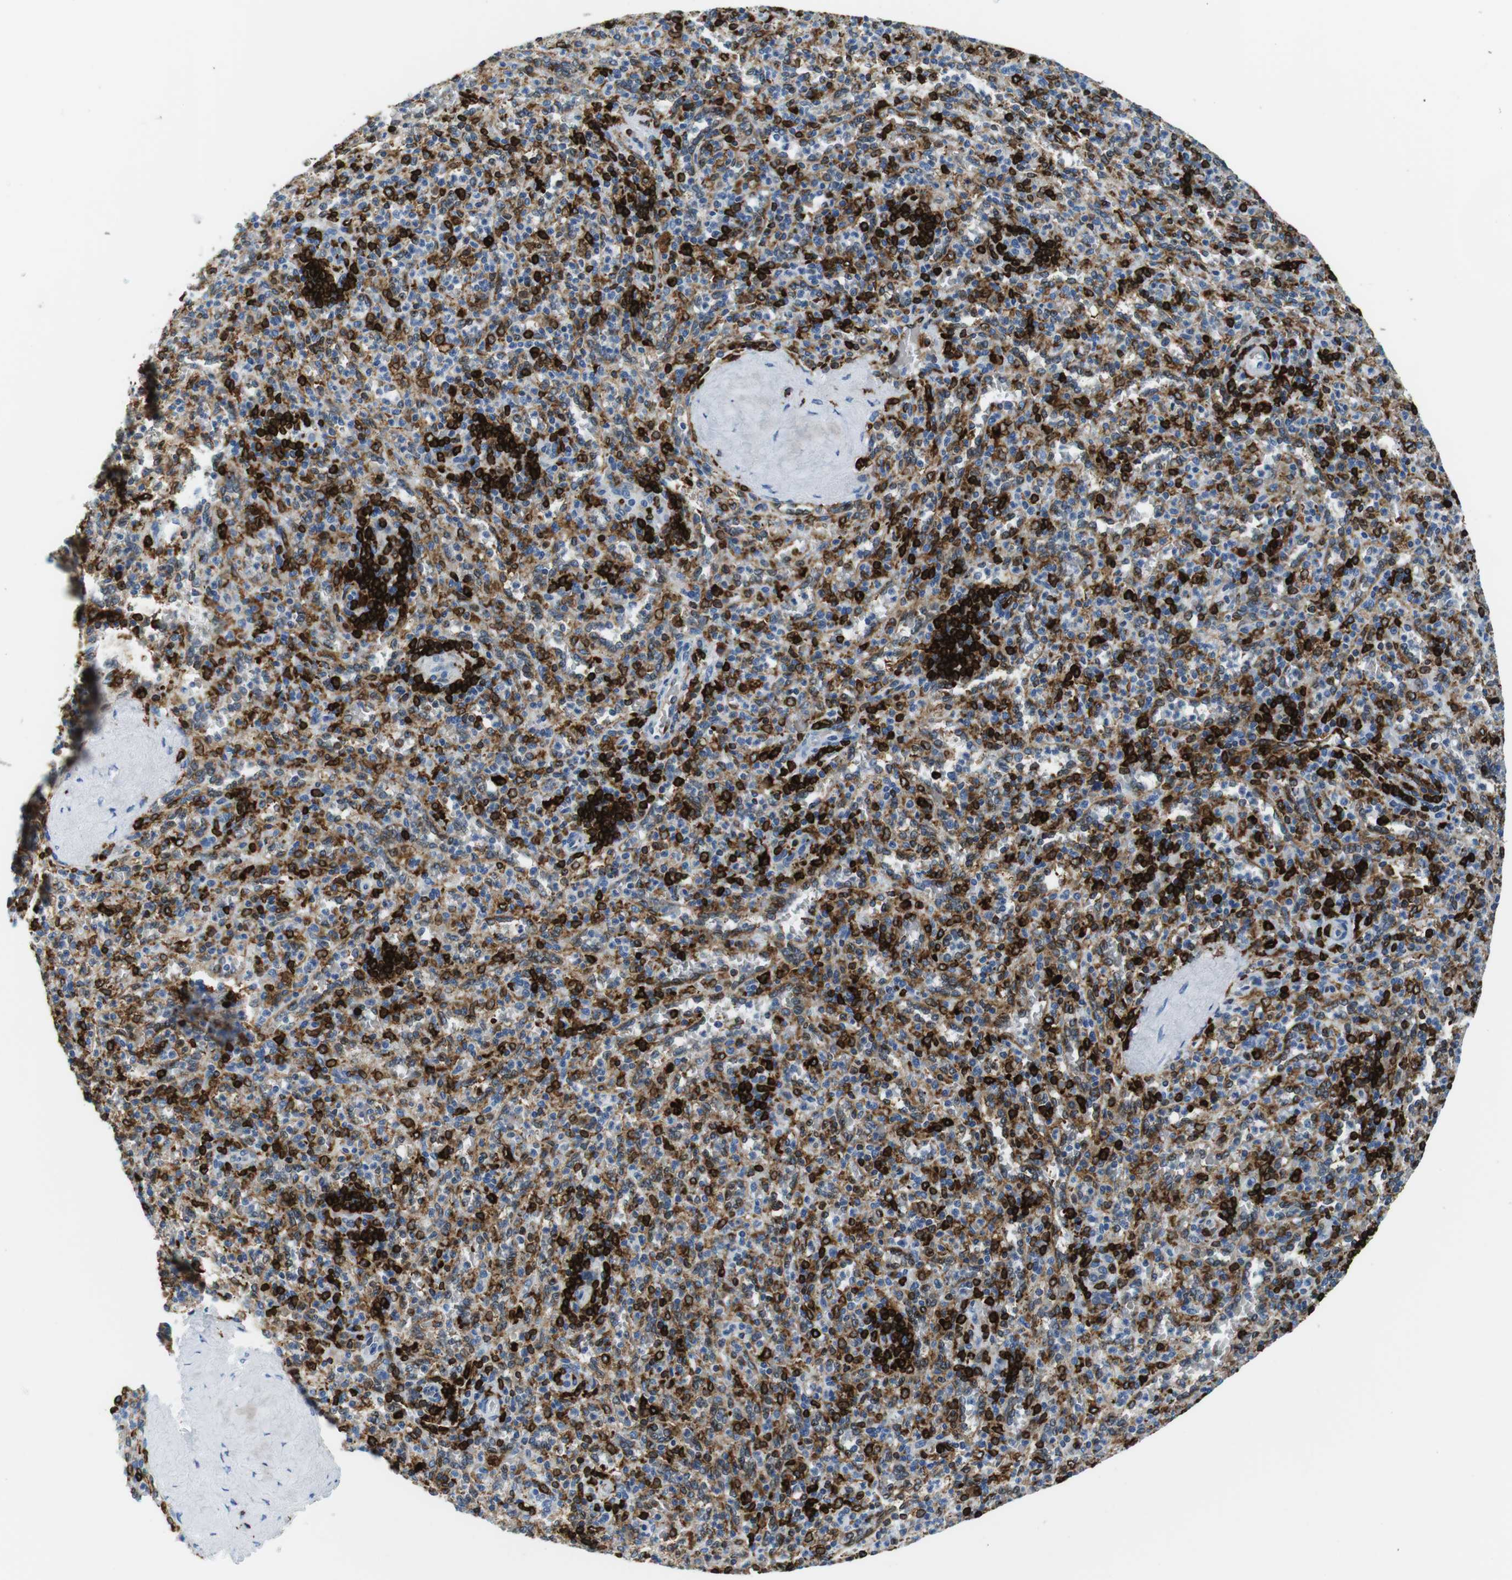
{"staining": {"intensity": "strong", "quantity": "<25%", "location": "cytoplasmic/membranous"}, "tissue": "spleen", "cell_type": "Cells in red pulp", "image_type": "normal", "snomed": [{"axis": "morphology", "description": "Normal tissue, NOS"}, {"axis": "topography", "description": "Spleen"}], "caption": "Immunohistochemical staining of unremarkable human spleen reveals <25% levels of strong cytoplasmic/membranous protein staining in approximately <25% of cells in red pulp. (Brightfield microscopy of DAB IHC at high magnification).", "gene": "CIITA", "patient": {"sex": "male", "age": 36}}